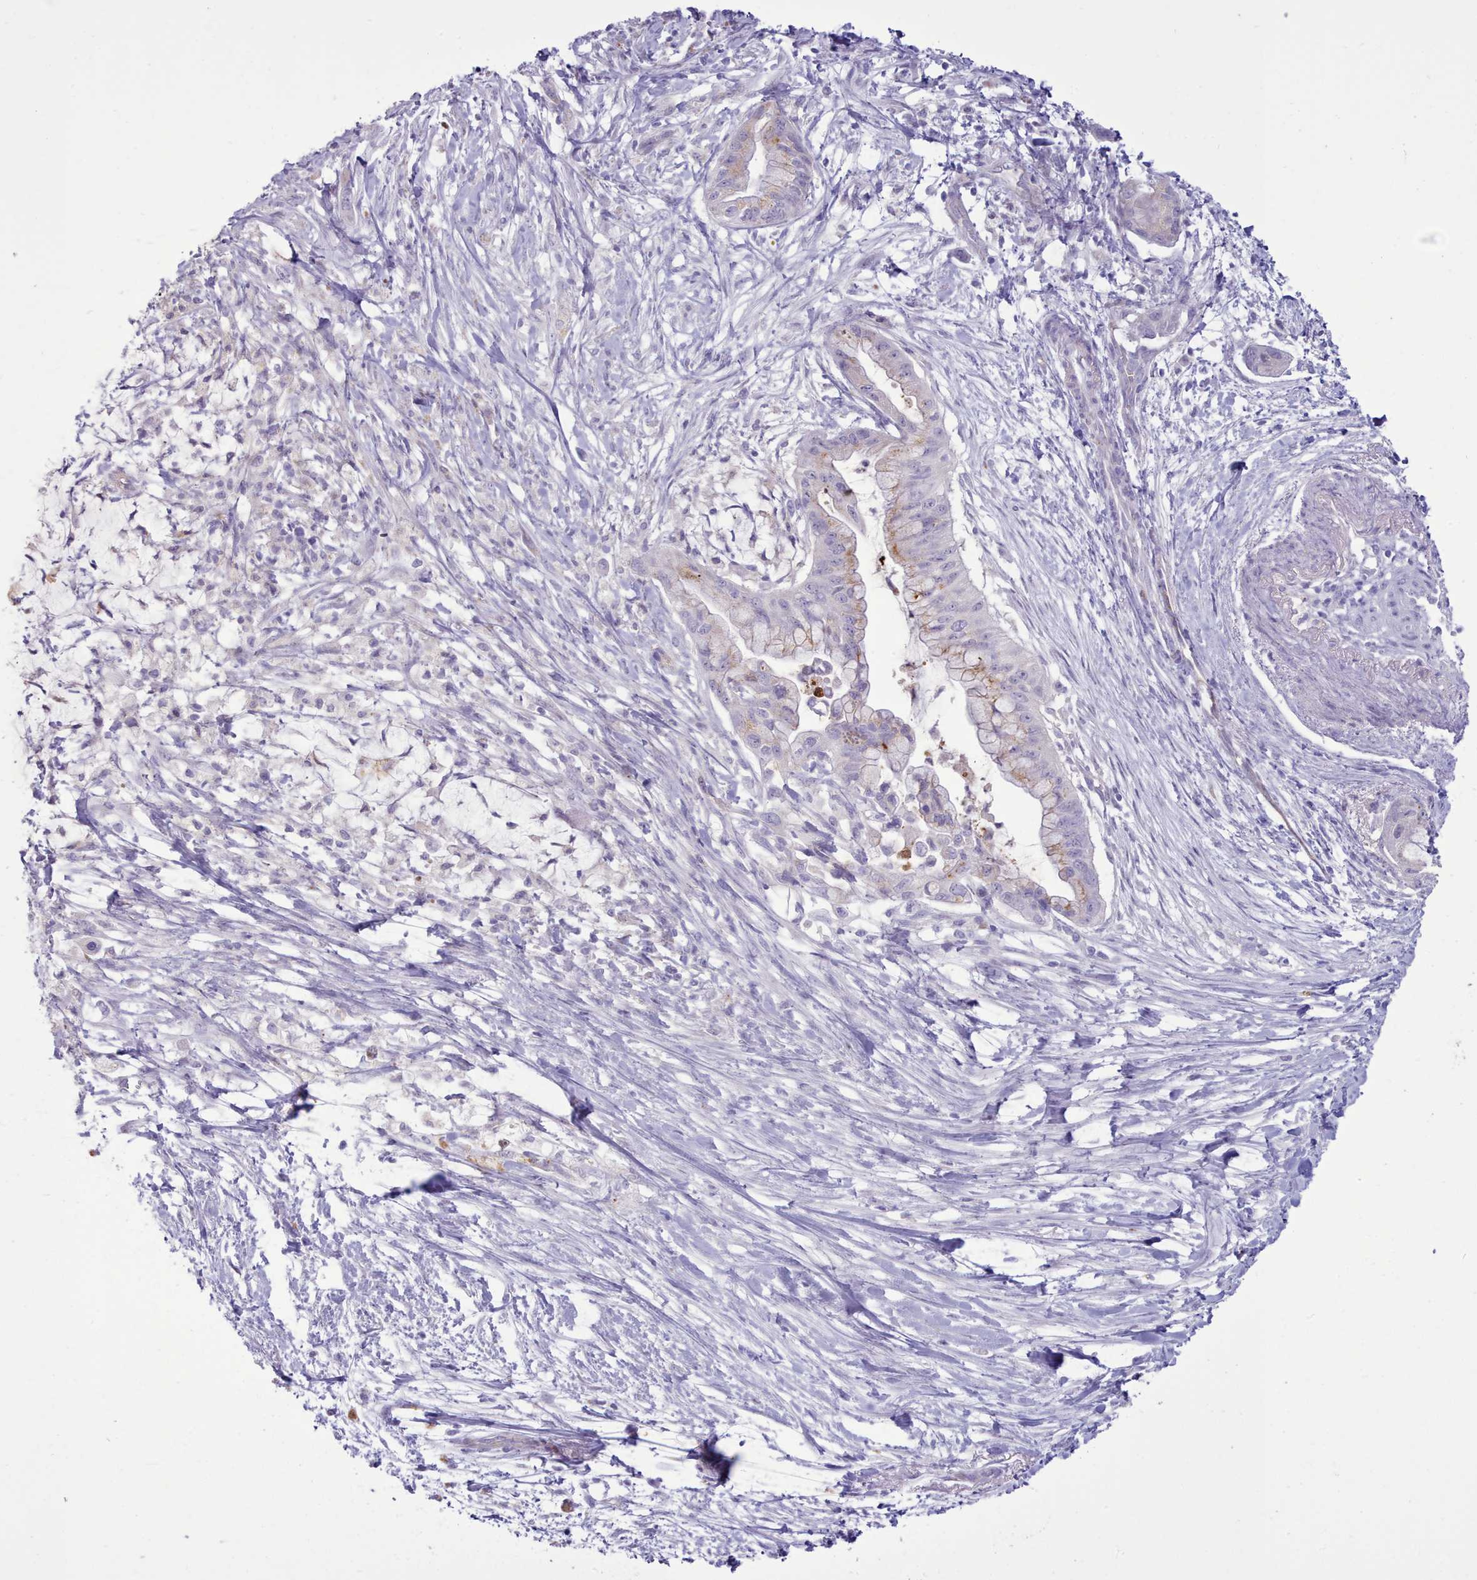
{"staining": {"intensity": "weak", "quantity": "25%-75%", "location": "cytoplasmic/membranous"}, "tissue": "pancreatic cancer", "cell_type": "Tumor cells", "image_type": "cancer", "snomed": [{"axis": "morphology", "description": "Adenocarcinoma, NOS"}, {"axis": "topography", "description": "Pancreas"}], "caption": "Immunohistochemical staining of adenocarcinoma (pancreatic) exhibits weak cytoplasmic/membranous protein staining in approximately 25%-75% of tumor cells. (Brightfield microscopy of DAB IHC at high magnification).", "gene": "SRD5A1", "patient": {"sex": "male", "age": 48}}